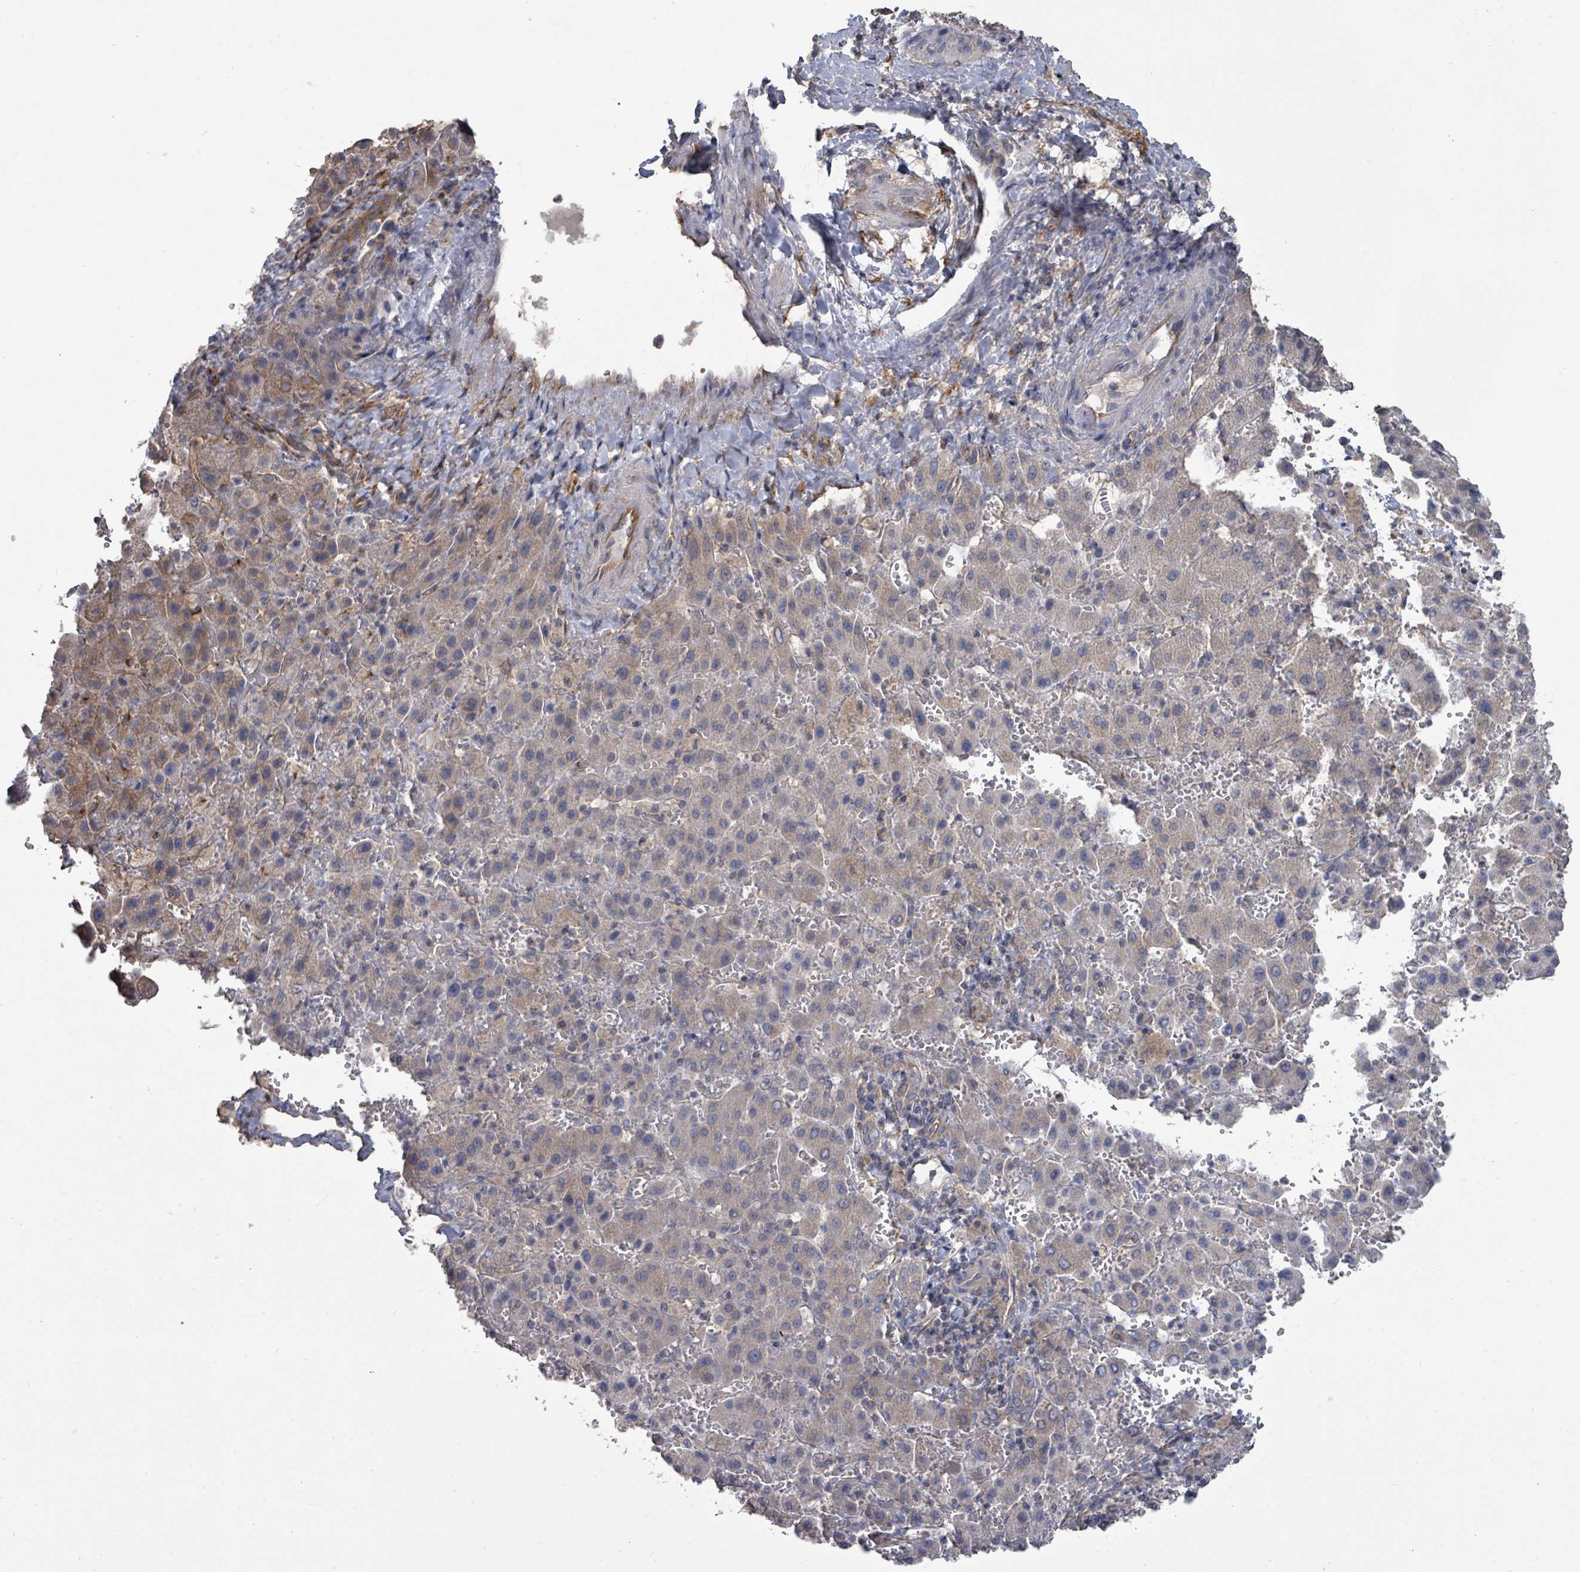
{"staining": {"intensity": "weak", "quantity": "<25%", "location": "cytoplasmic/membranous"}, "tissue": "liver cancer", "cell_type": "Tumor cells", "image_type": "cancer", "snomed": [{"axis": "morphology", "description": "Carcinoma, Hepatocellular, NOS"}, {"axis": "topography", "description": "Liver"}], "caption": "High magnification brightfield microscopy of liver cancer stained with DAB (brown) and counterstained with hematoxylin (blue): tumor cells show no significant staining.", "gene": "SLC9A7", "patient": {"sex": "female", "age": 58}}